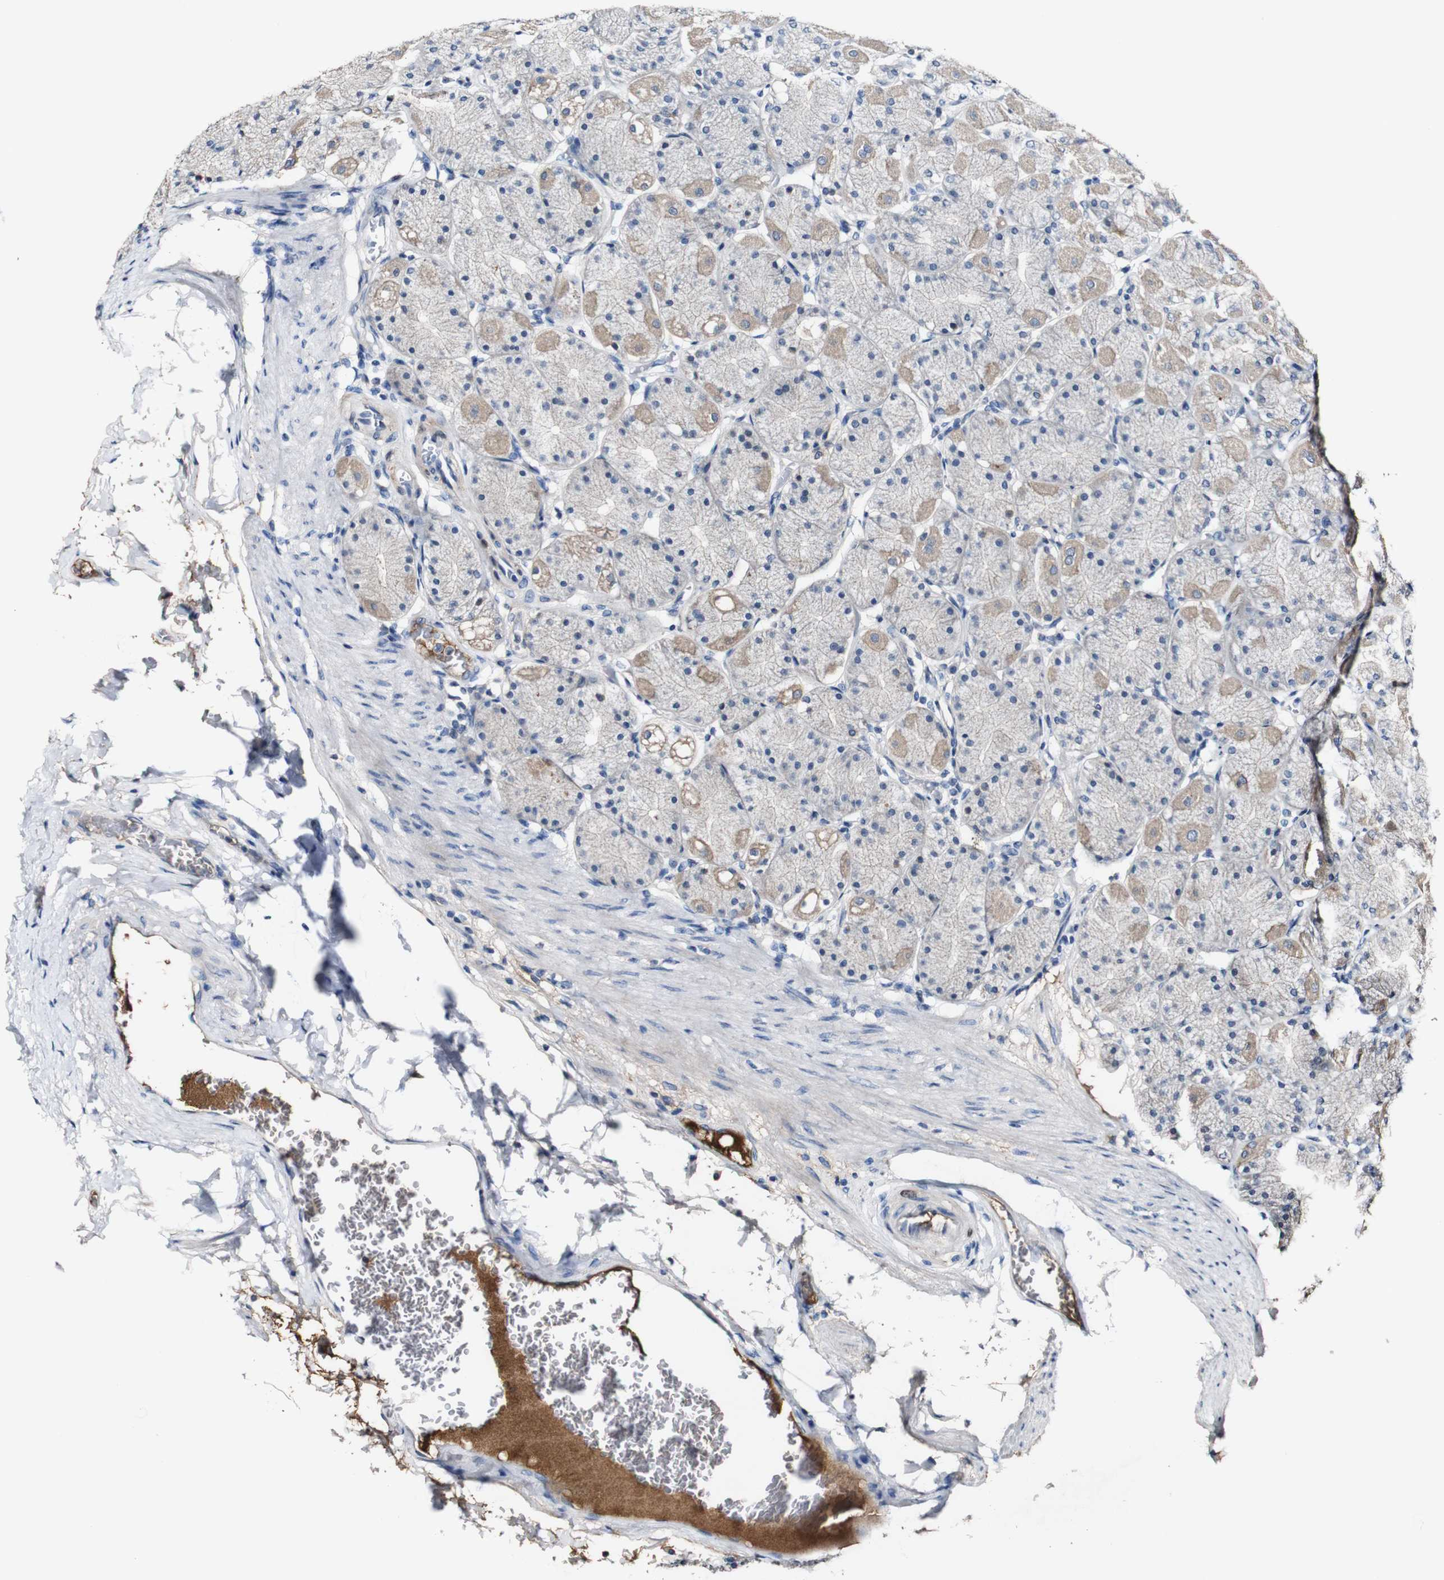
{"staining": {"intensity": "weak", "quantity": "25%-75%", "location": "cytoplasmic/membranous"}, "tissue": "stomach", "cell_type": "Glandular cells", "image_type": "normal", "snomed": [{"axis": "morphology", "description": "Normal tissue, NOS"}, {"axis": "topography", "description": "Stomach, upper"}], "caption": "Immunohistochemical staining of benign human stomach reveals low levels of weak cytoplasmic/membranous expression in approximately 25%-75% of glandular cells.", "gene": "GRAMD1A", "patient": {"sex": "female", "age": 56}}